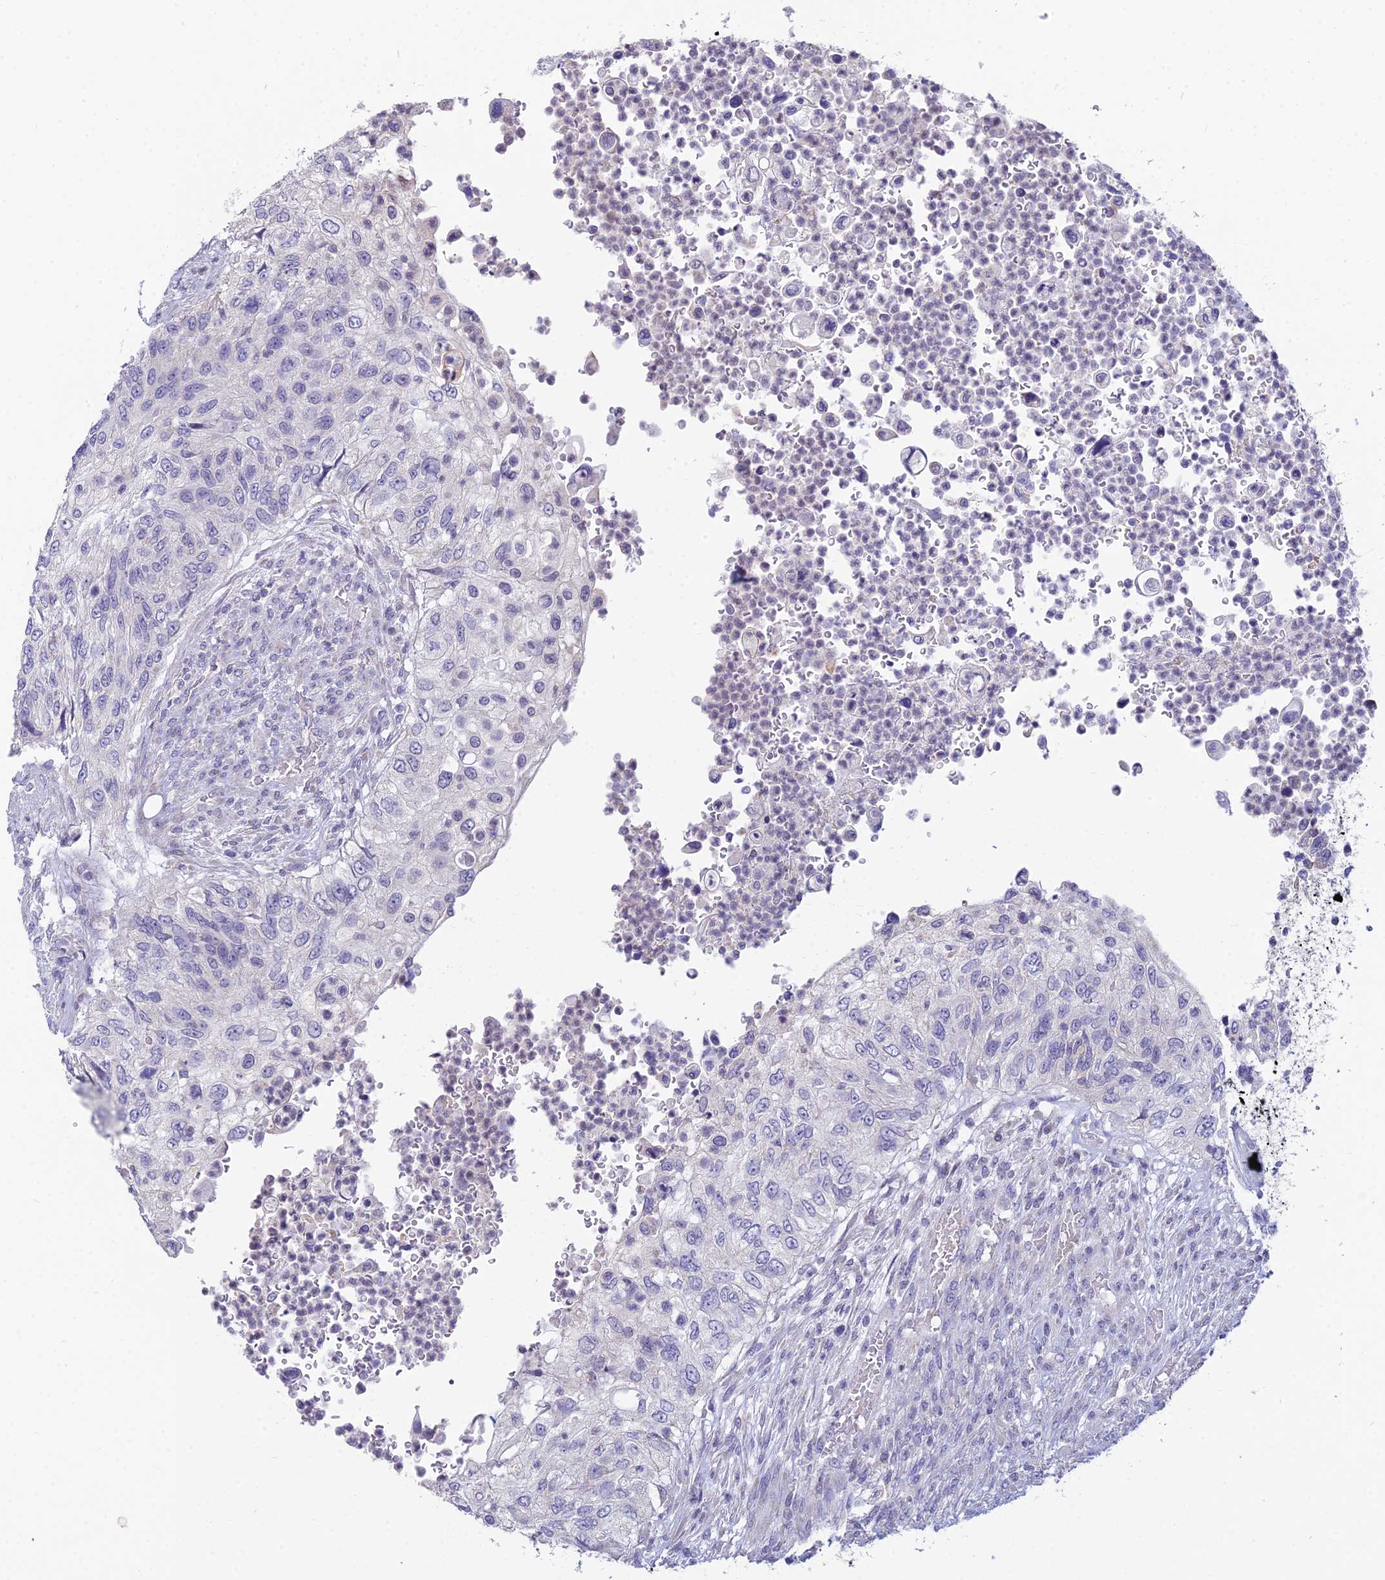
{"staining": {"intensity": "negative", "quantity": "none", "location": "none"}, "tissue": "urothelial cancer", "cell_type": "Tumor cells", "image_type": "cancer", "snomed": [{"axis": "morphology", "description": "Urothelial carcinoma, High grade"}, {"axis": "topography", "description": "Urinary bladder"}], "caption": "There is no significant positivity in tumor cells of urothelial carcinoma (high-grade).", "gene": "CFAP206", "patient": {"sex": "female", "age": 60}}